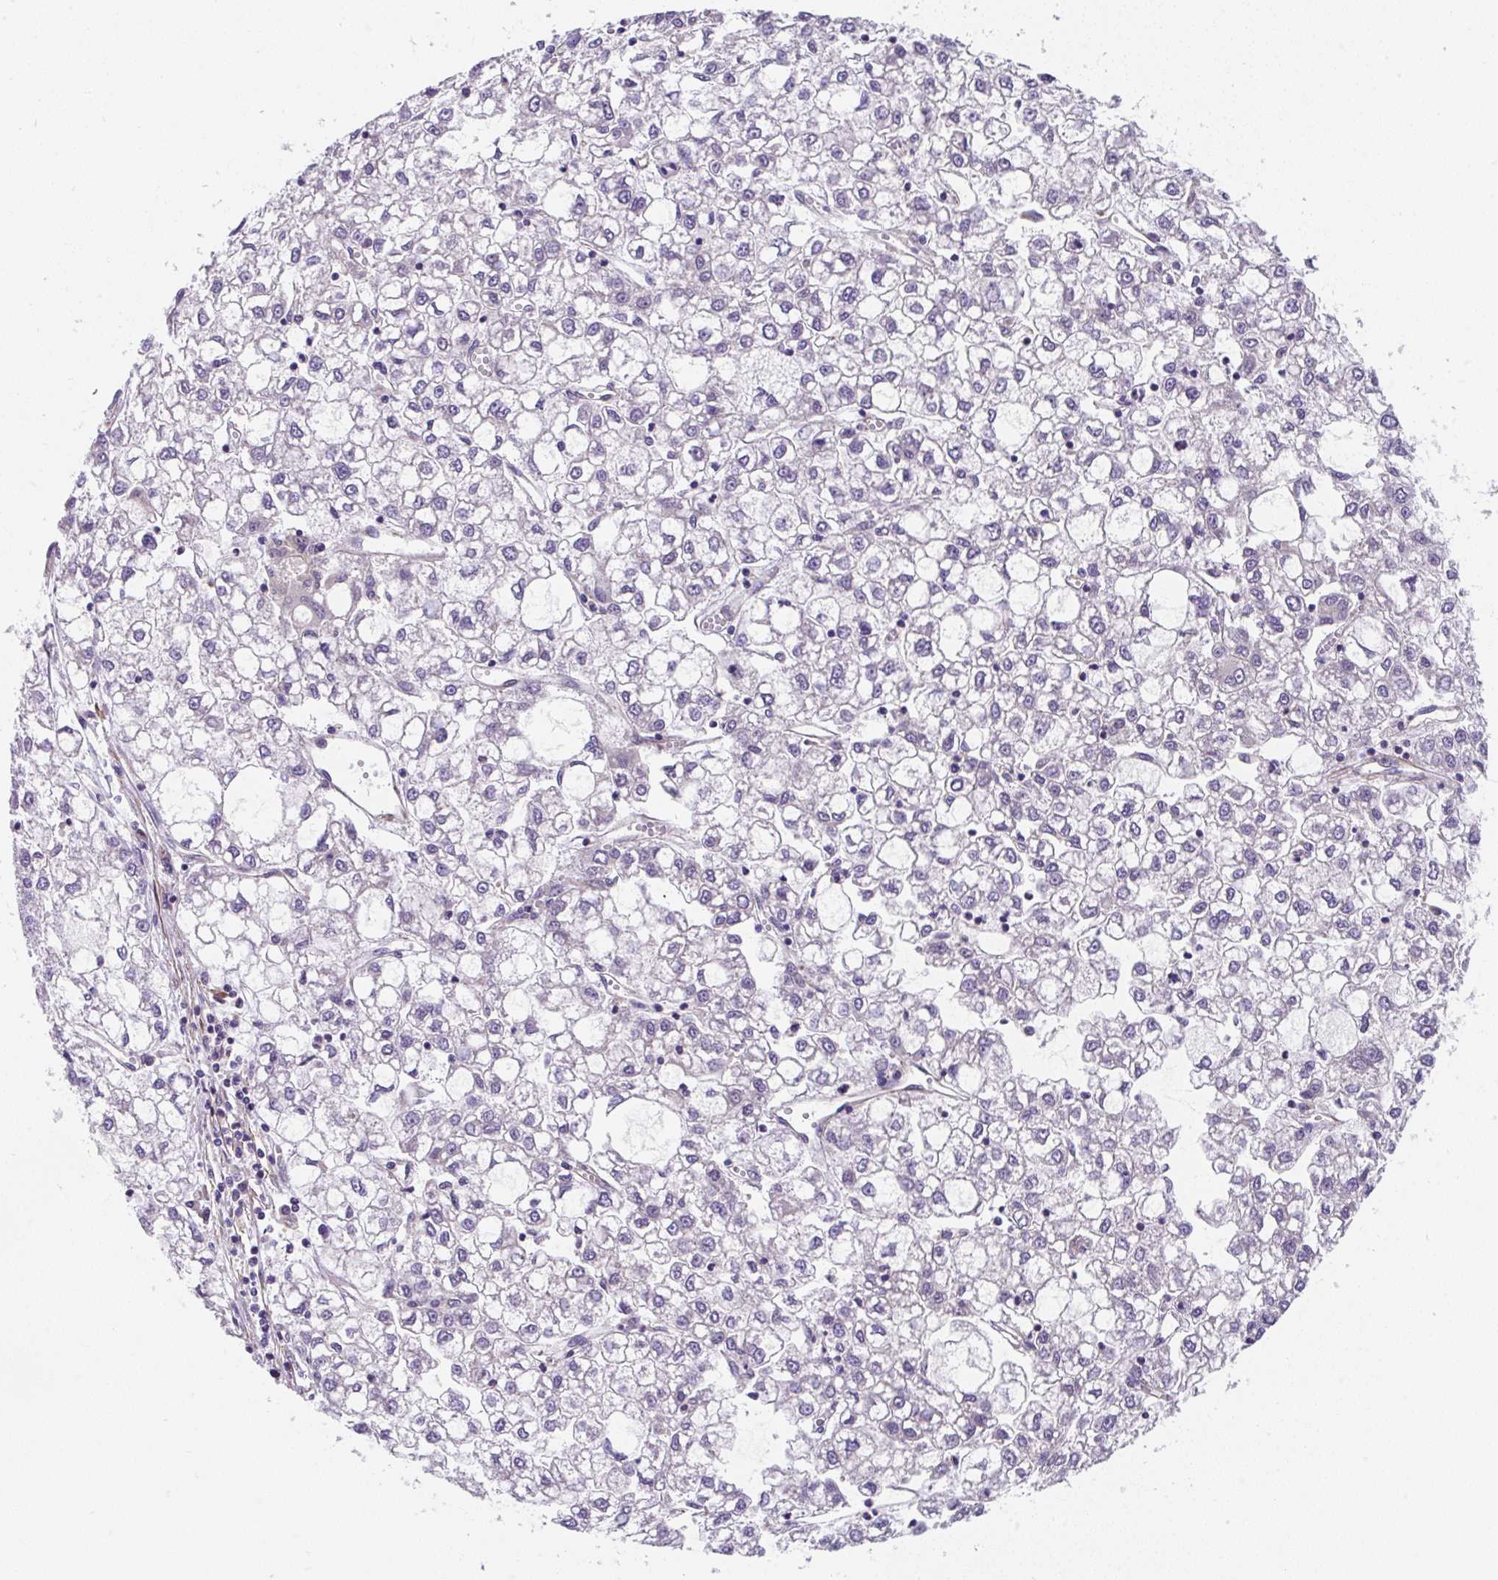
{"staining": {"intensity": "negative", "quantity": "none", "location": "none"}, "tissue": "liver cancer", "cell_type": "Tumor cells", "image_type": "cancer", "snomed": [{"axis": "morphology", "description": "Carcinoma, Hepatocellular, NOS"}, {"axis": "topography", "description": "Liver"}], "caption": "High power microscopy micrograph of an immunohistochemistry micrograph of liver cancer, revealing no significant positivity in tumor cells.", "gene": "ZNF696", "patient": {"sex": "male", "age": 40}}